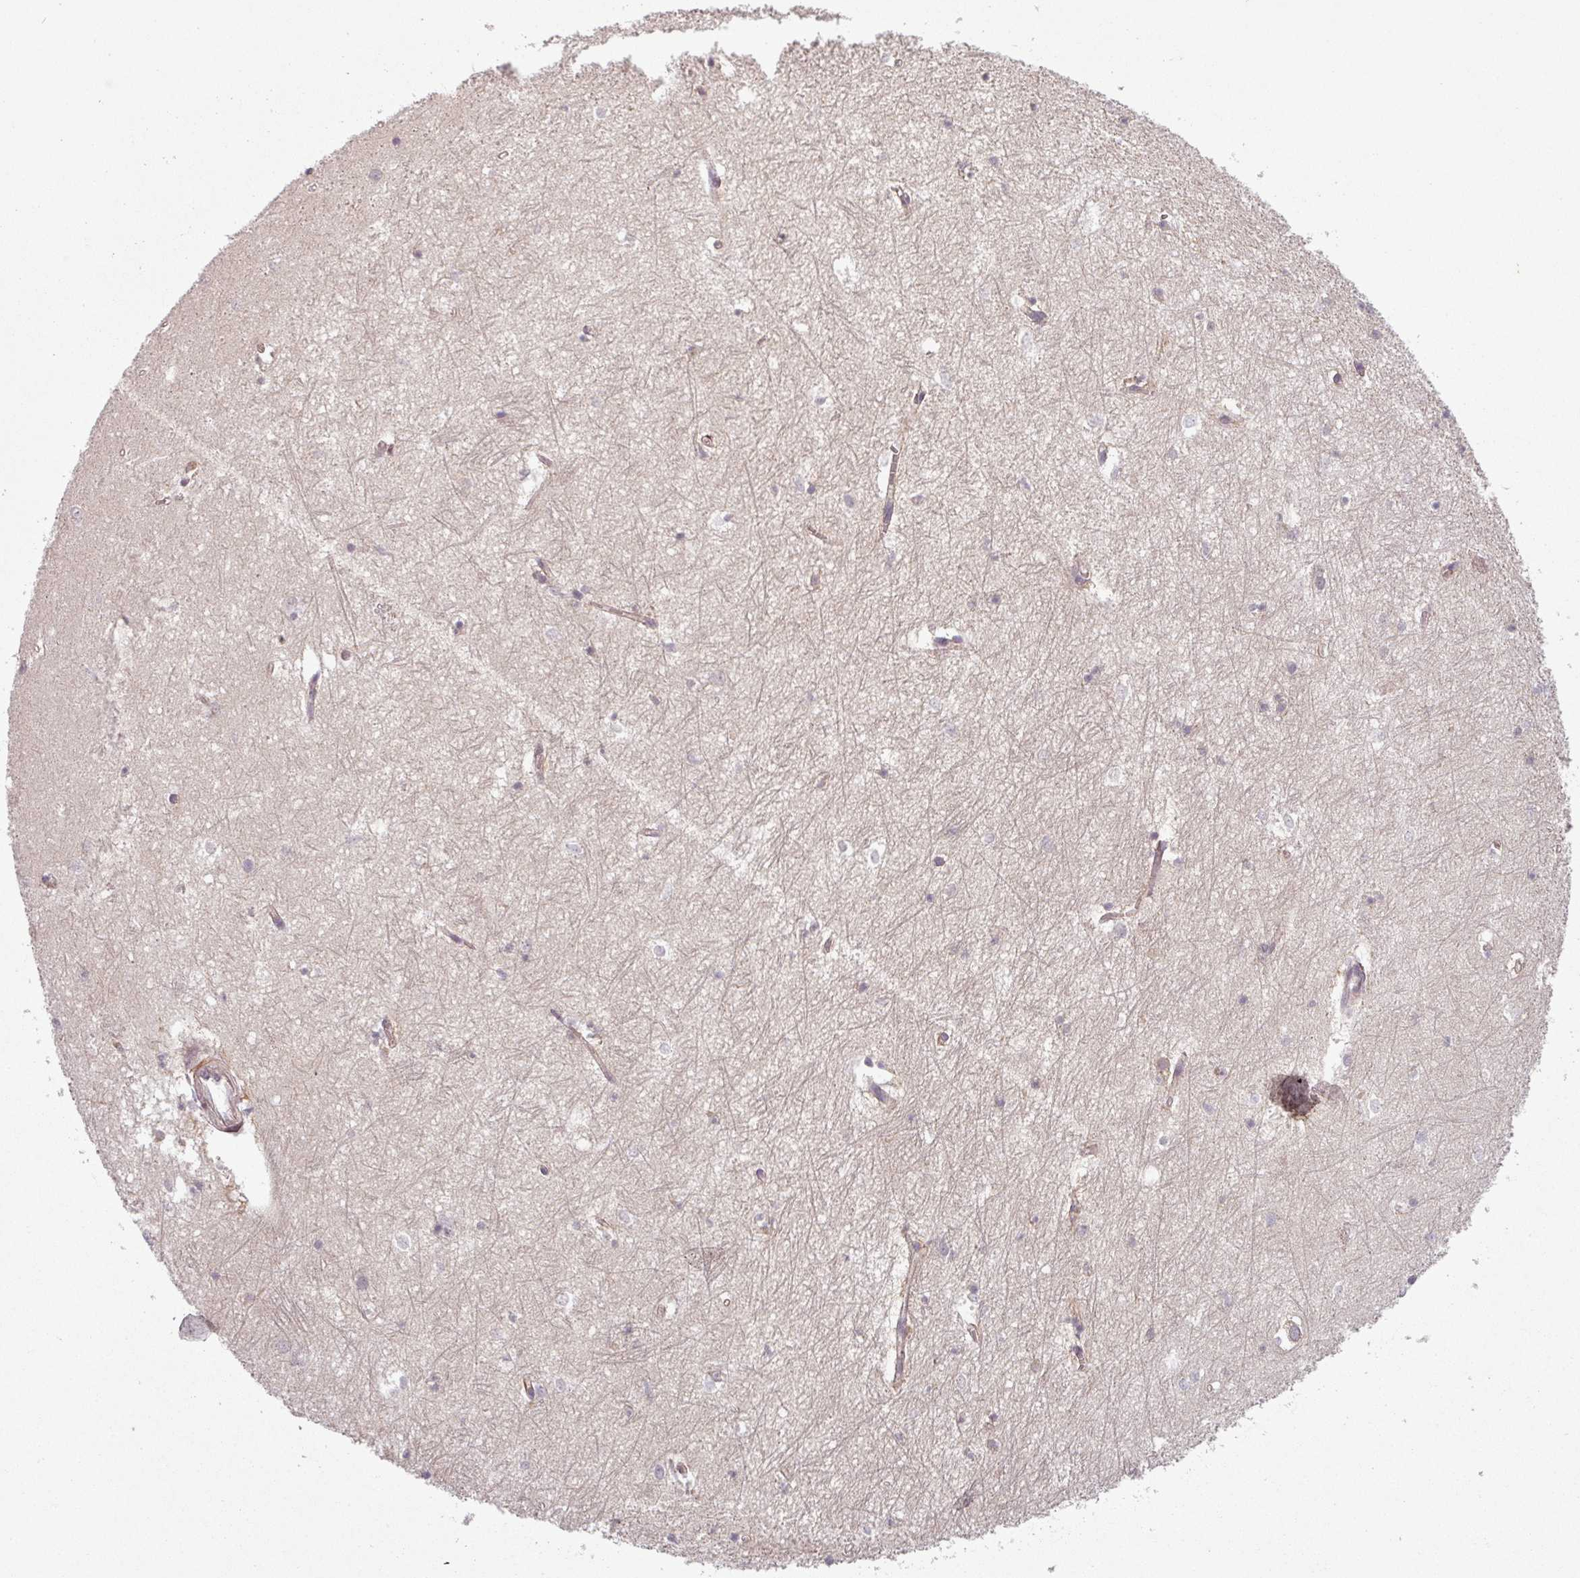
{"staining": {"intensity": "negative", "quantity": "none", "location": "none"}, "tissue": "hippocampus", "cell_type": "Glial cells", "image_type": "normal", "snomed": [{"axis": "morphology", "description": "Normal tissue, NOS"}, {"axis": "topography", "description": "Hippocampus"}], "caption": "Benign hippocampus was stained to show a protein in brown. There is no significant expression in glial cells.", "gene": "SLC16A9", "patient": {"sex": "female", "age": 64}}